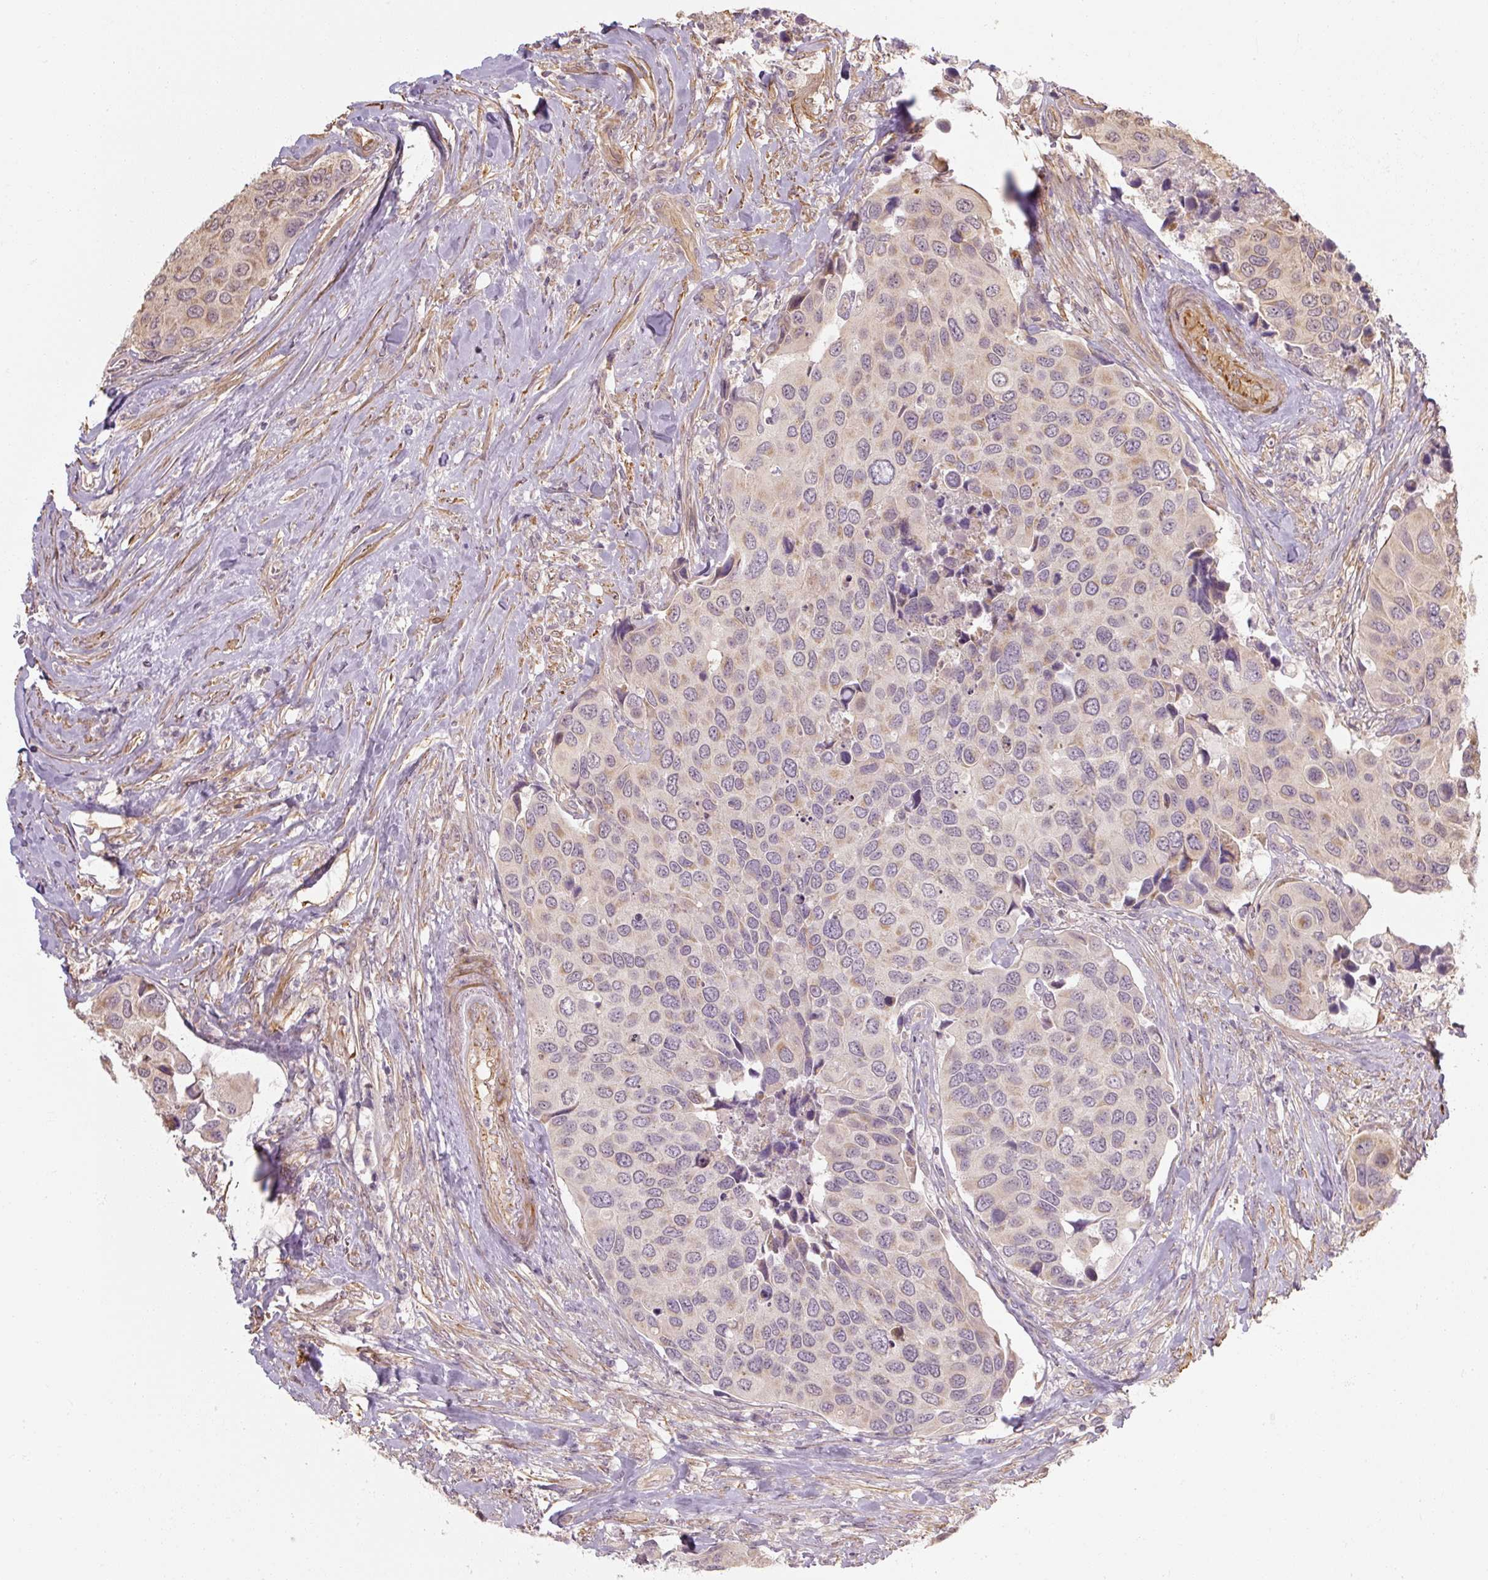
{"staining": {"intensity": "weak", "quantity": "<25%", "location": "cytoplasmic/membranous"}, "tissue": "urothelial cancer", "cell_type": "Tumor cells", "image_type": "cancer", "snomed": [{"axis": "morphology", "description": "Urothelial carcinoma, High grade"}, {"axis": "topography", "description": "Urinary bladder"}], "caption": "IHC of high-grade urothelial carcinoma demonstrates no expression in tumor cells. (DAB (3,3'-diaminobenzidine) immunohistochemistry visualized using brightfield microscopy, high magnification).", "gene": "RB1CC1", "patient": {"sex": "male", "age": 74}}